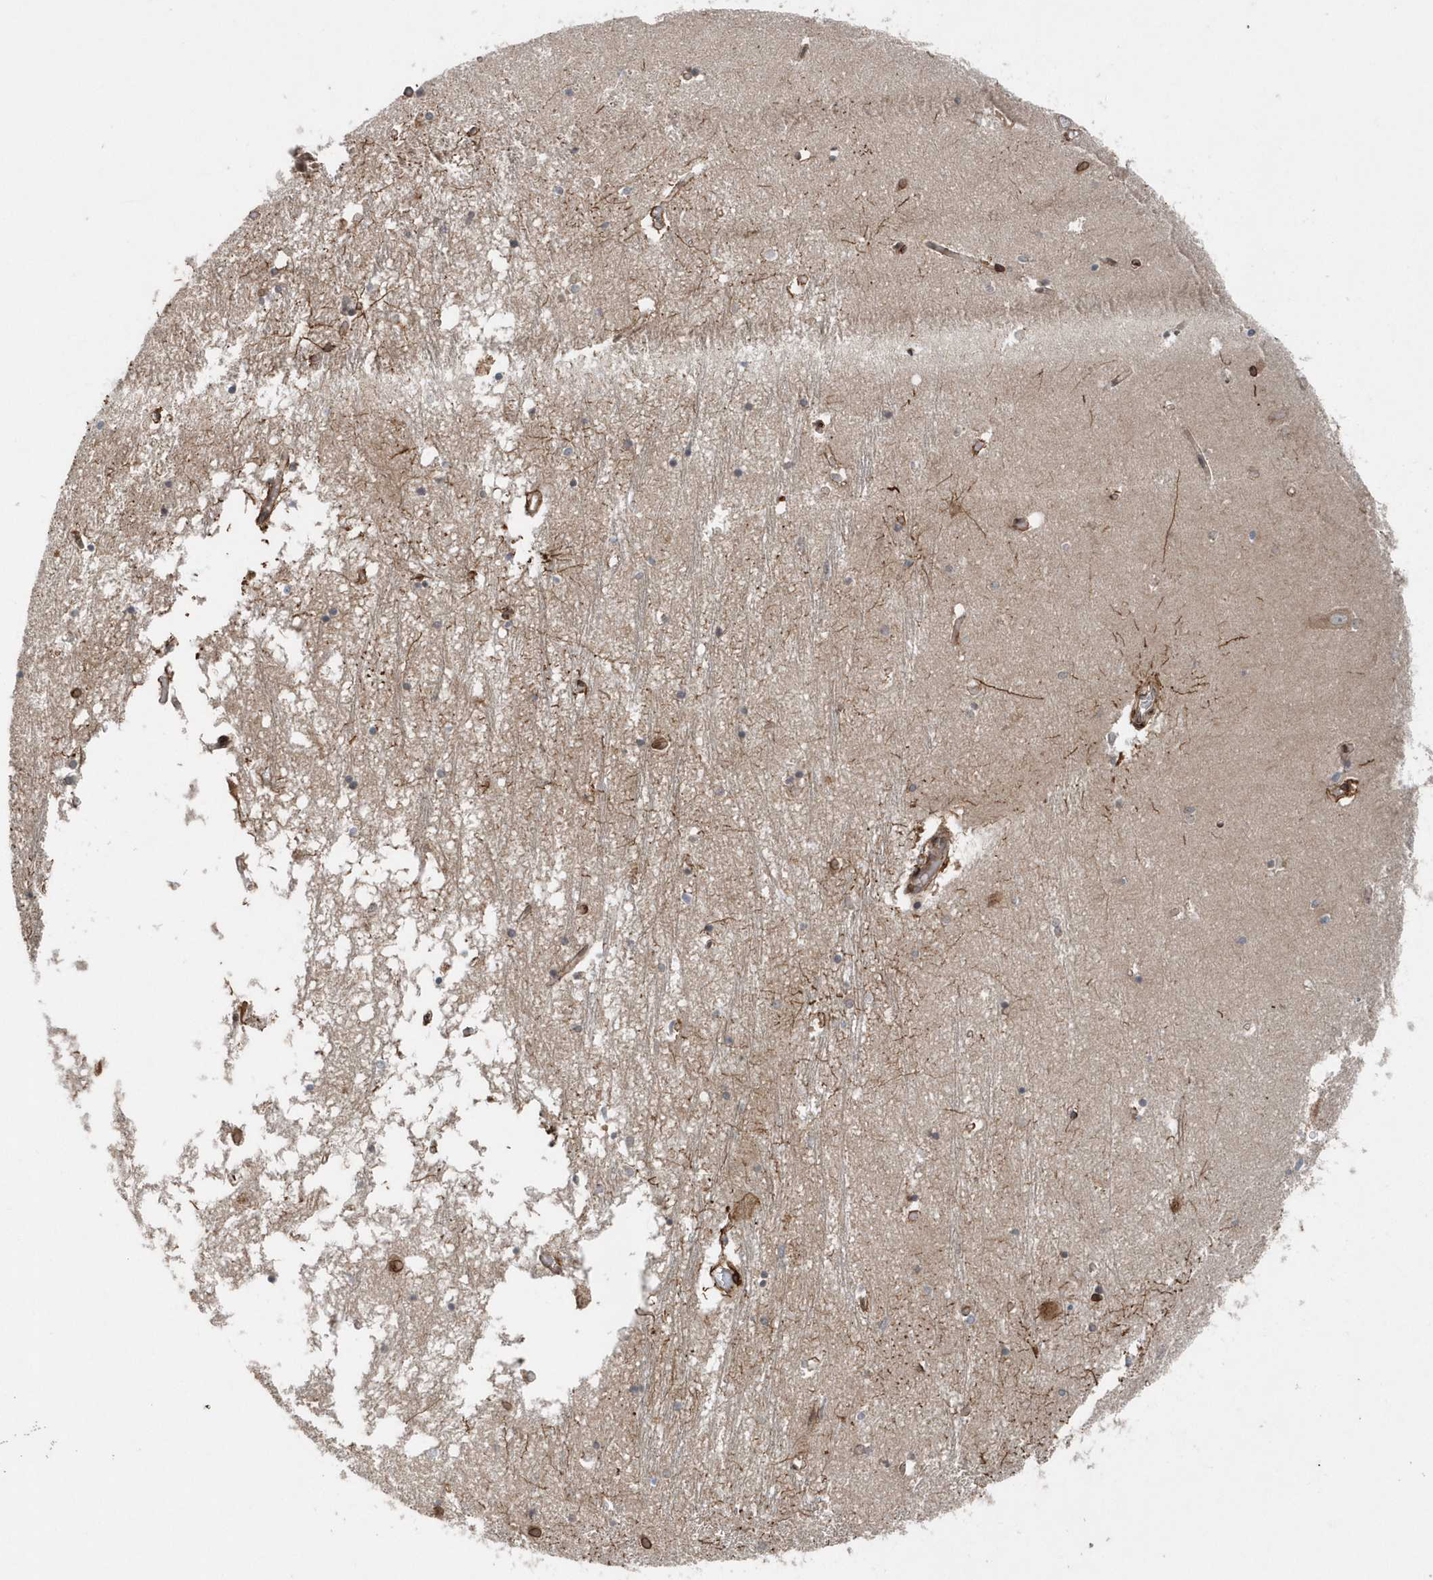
{"staining": {"intensity": "negative", "quantity": "none", "location": "none"}, "tissue": "hippocampus", "cell_type": "Glial cells", "image_type": "normal", "snomed": [{"axis": "morphology", "description": "Normal tissue, NOS"}, {"axis": "topography", "description": "Hippocampus"}], "caption": "This is an IHC photomicrograph of normal hippocampus. There is no staining in glial cells.", "gene": "MCC", "patient": {"sex": "male", "age": 70}}